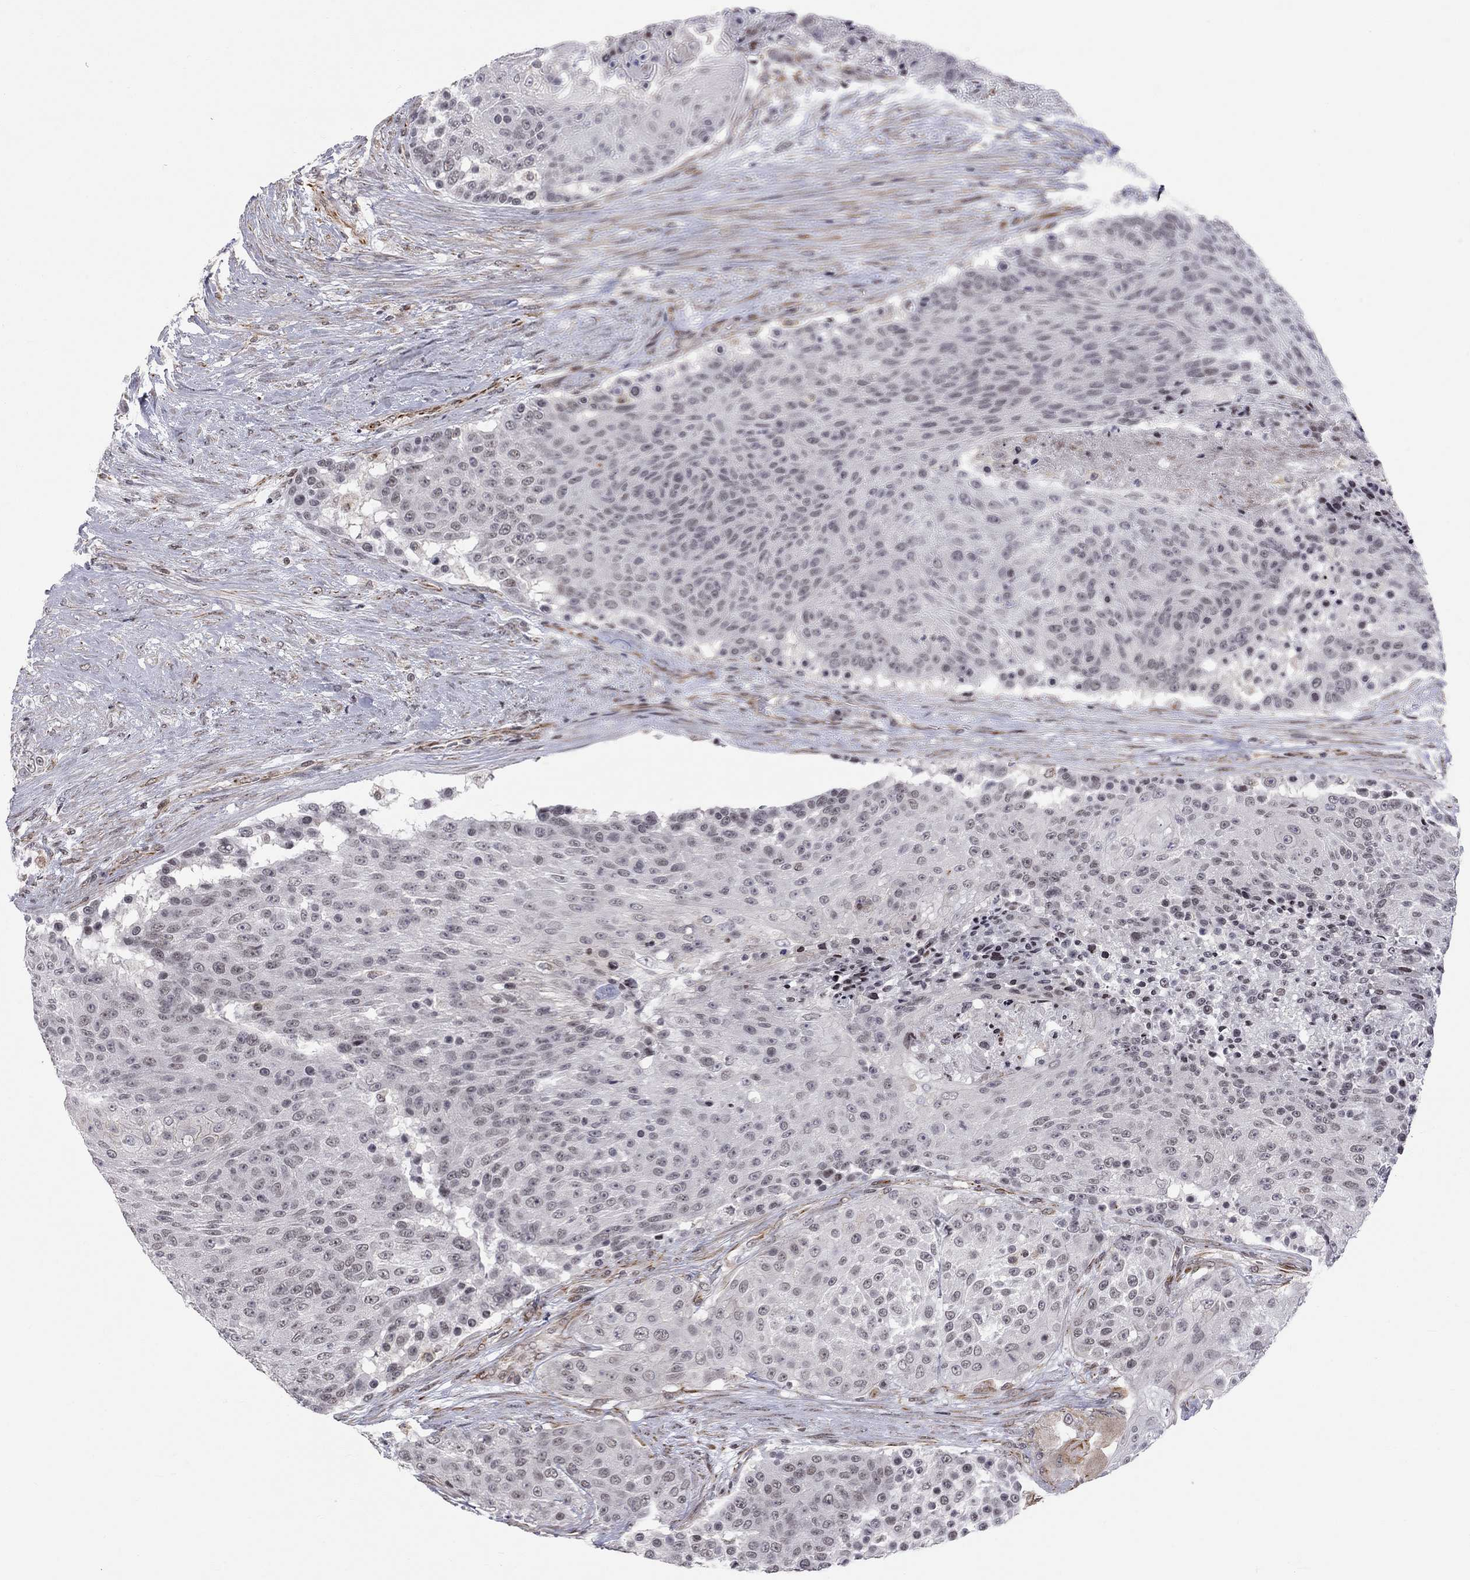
{"staining": {"intensity": "negative", "quantity": "none", "location": "none"}, "tissue": "urothelial cancer", "cell_type": "Tumor cells", "image_type": "cancer", "snomed": [{"axis": "morphology", "description": "Urothelial carcinoma, High grade"}, {"axis": "topography", "description": "Urinary bladder"}], "caption": "Immunohistochemistry (IHC) image of urothelial cancer stained for a protein (brown), which reveals no expression in tumor cells.", "gene": "MTNR1B", "patient": {"sex": "female", "age": 63}}